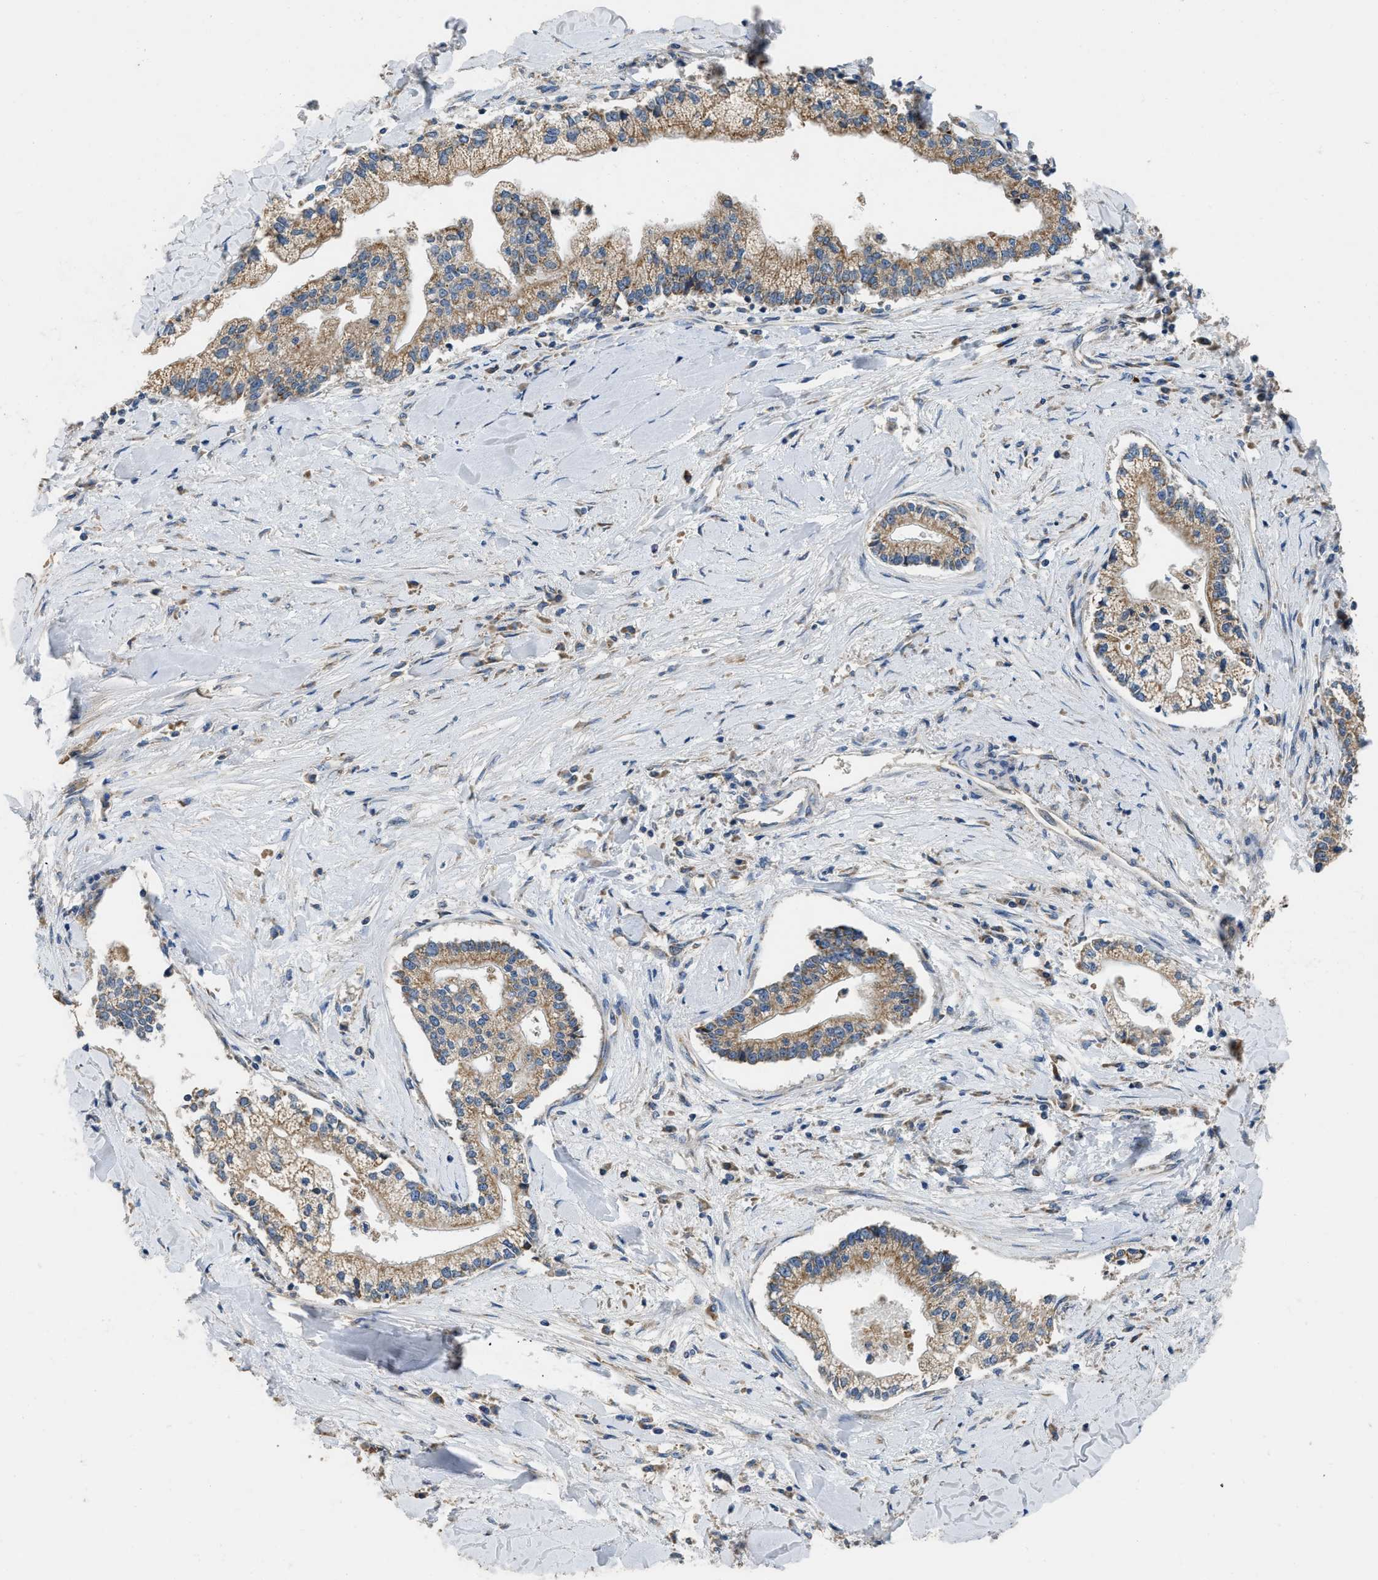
{"staining": {"intensity": "moderate", "quantity": ">75%", "location": "cytoplasmic/membranous"}, "tissue": "liver cancer", "cell_type": "Tumor cells", "image_type": "cancer", "snomed": [{"axis": "morphology", "description": "Cholangiocarcinoma"}, {"axis": "topography", "description": "Liver"}], "caption": "Protein staining of liver cancer tissue demonstrates moderate cytoplasmic/membranous expression in approximately >75% of tumor cells.", "gene": "TMEM150A", "patient": {"sex": "male", "age": 50}}